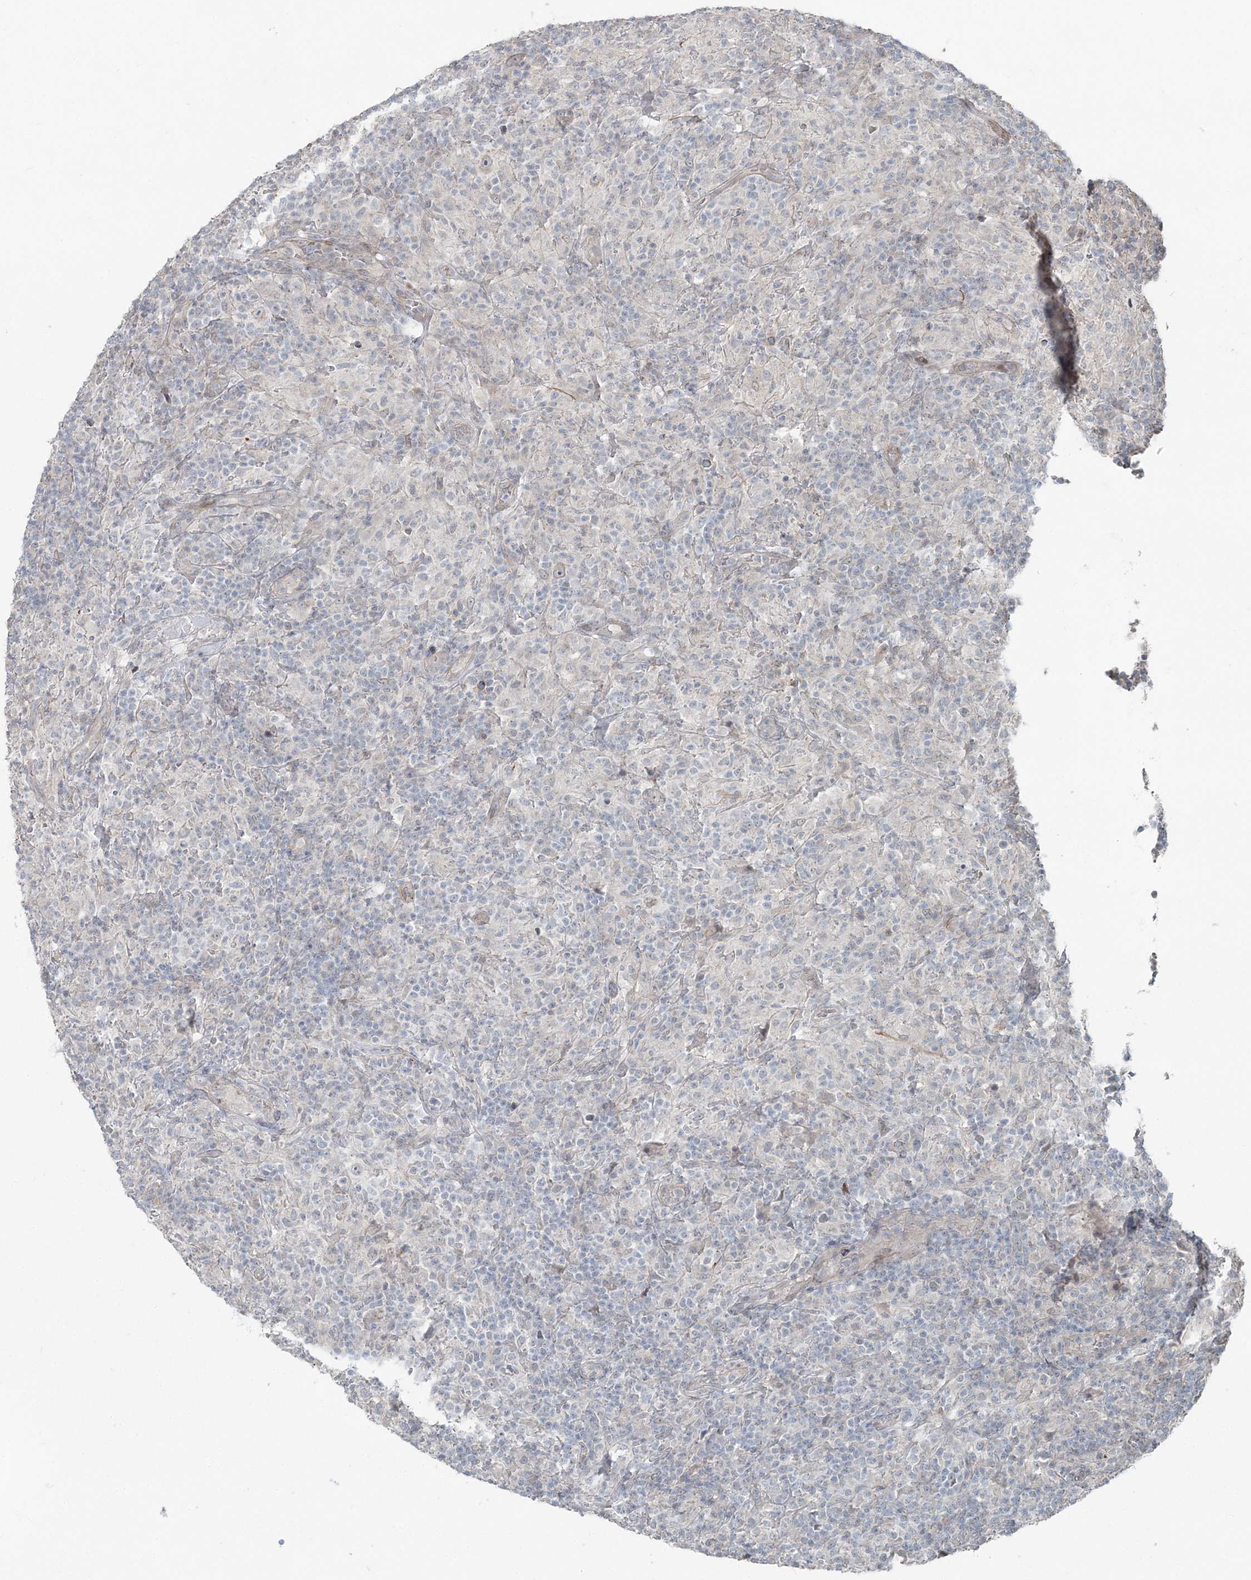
{"staining": {"intensity": "negative", "quantity": "none", "location": "none"}, "tissue": "lymphoma", "cell_type": "Tumor cells", "image_type": "cancer", "snomed": [{"axis": "morphology", "description": "Hodgkin's disease, NOS"}, {"axis": "topography", "description": "Lymph node"}], "caption": "Tumor cells are negative for brown protein staining in lymphoma.", "gene": "FBXL17", "patient": {"sex": "male", "age": 70}}